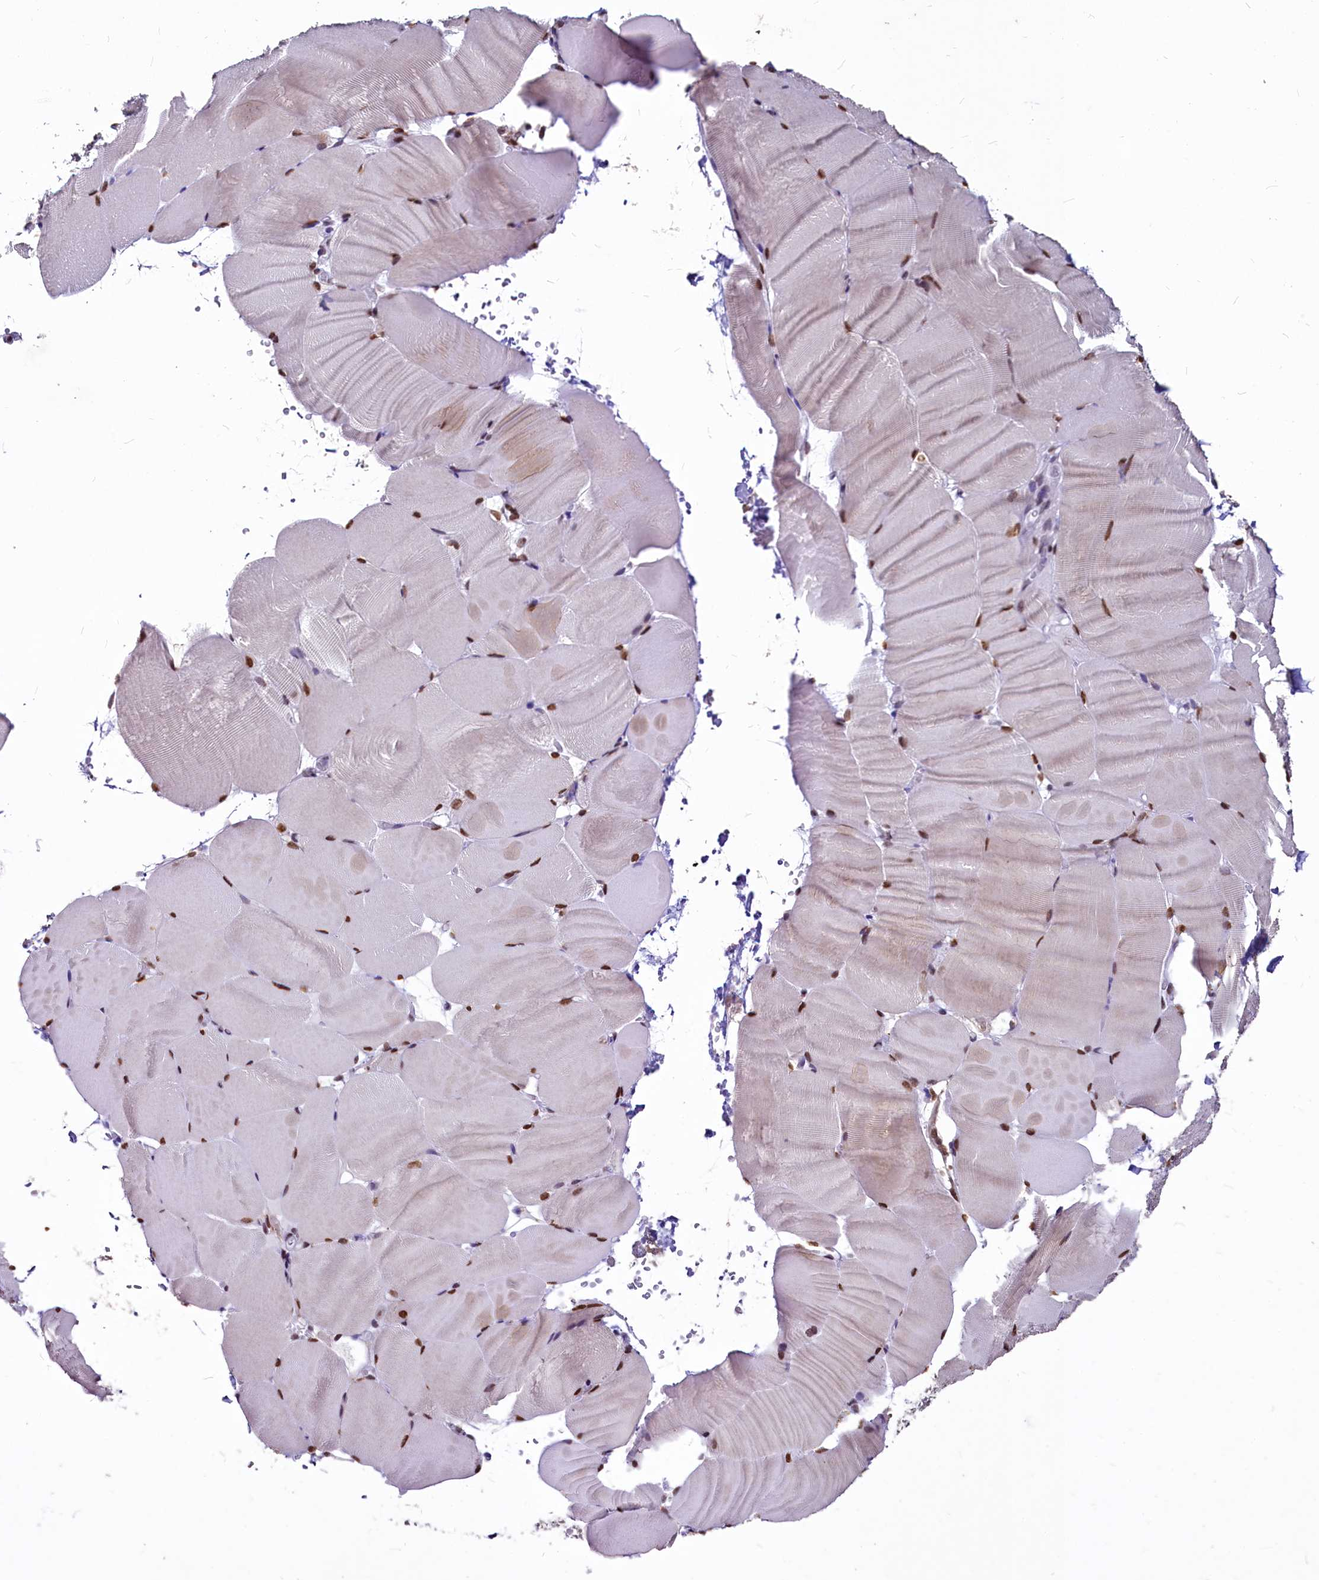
{"staining": {"intensity": "moderate", "quantity": ">75%", "location": "nuclear"}, "tissue": "skeletal muscle", "cell_type": "Myocytes", "image_type": "normal", "snomed": [{"axis": "morphology", "description": "Normal tissue, NOS"}, {"axis": "topography", "description": "Skeletal muscle"}, {"axis": "topography", "description": "Parathyroid gland"}], "caption": "Immunohistochemistry staining of normal skeletal muscle, which demonstrates medium levels of moderate nuclear staining in about >75% of myocytes indicating moderate nuclear protein expression. The staining was performed using DAB (3,3'-diaminobenzidine) (brown) for protein detection and nuclei were counterstained in hematoxylin (blue).", "gene": "PARPBP", "patient": {"sex": "female", "age": 37}}